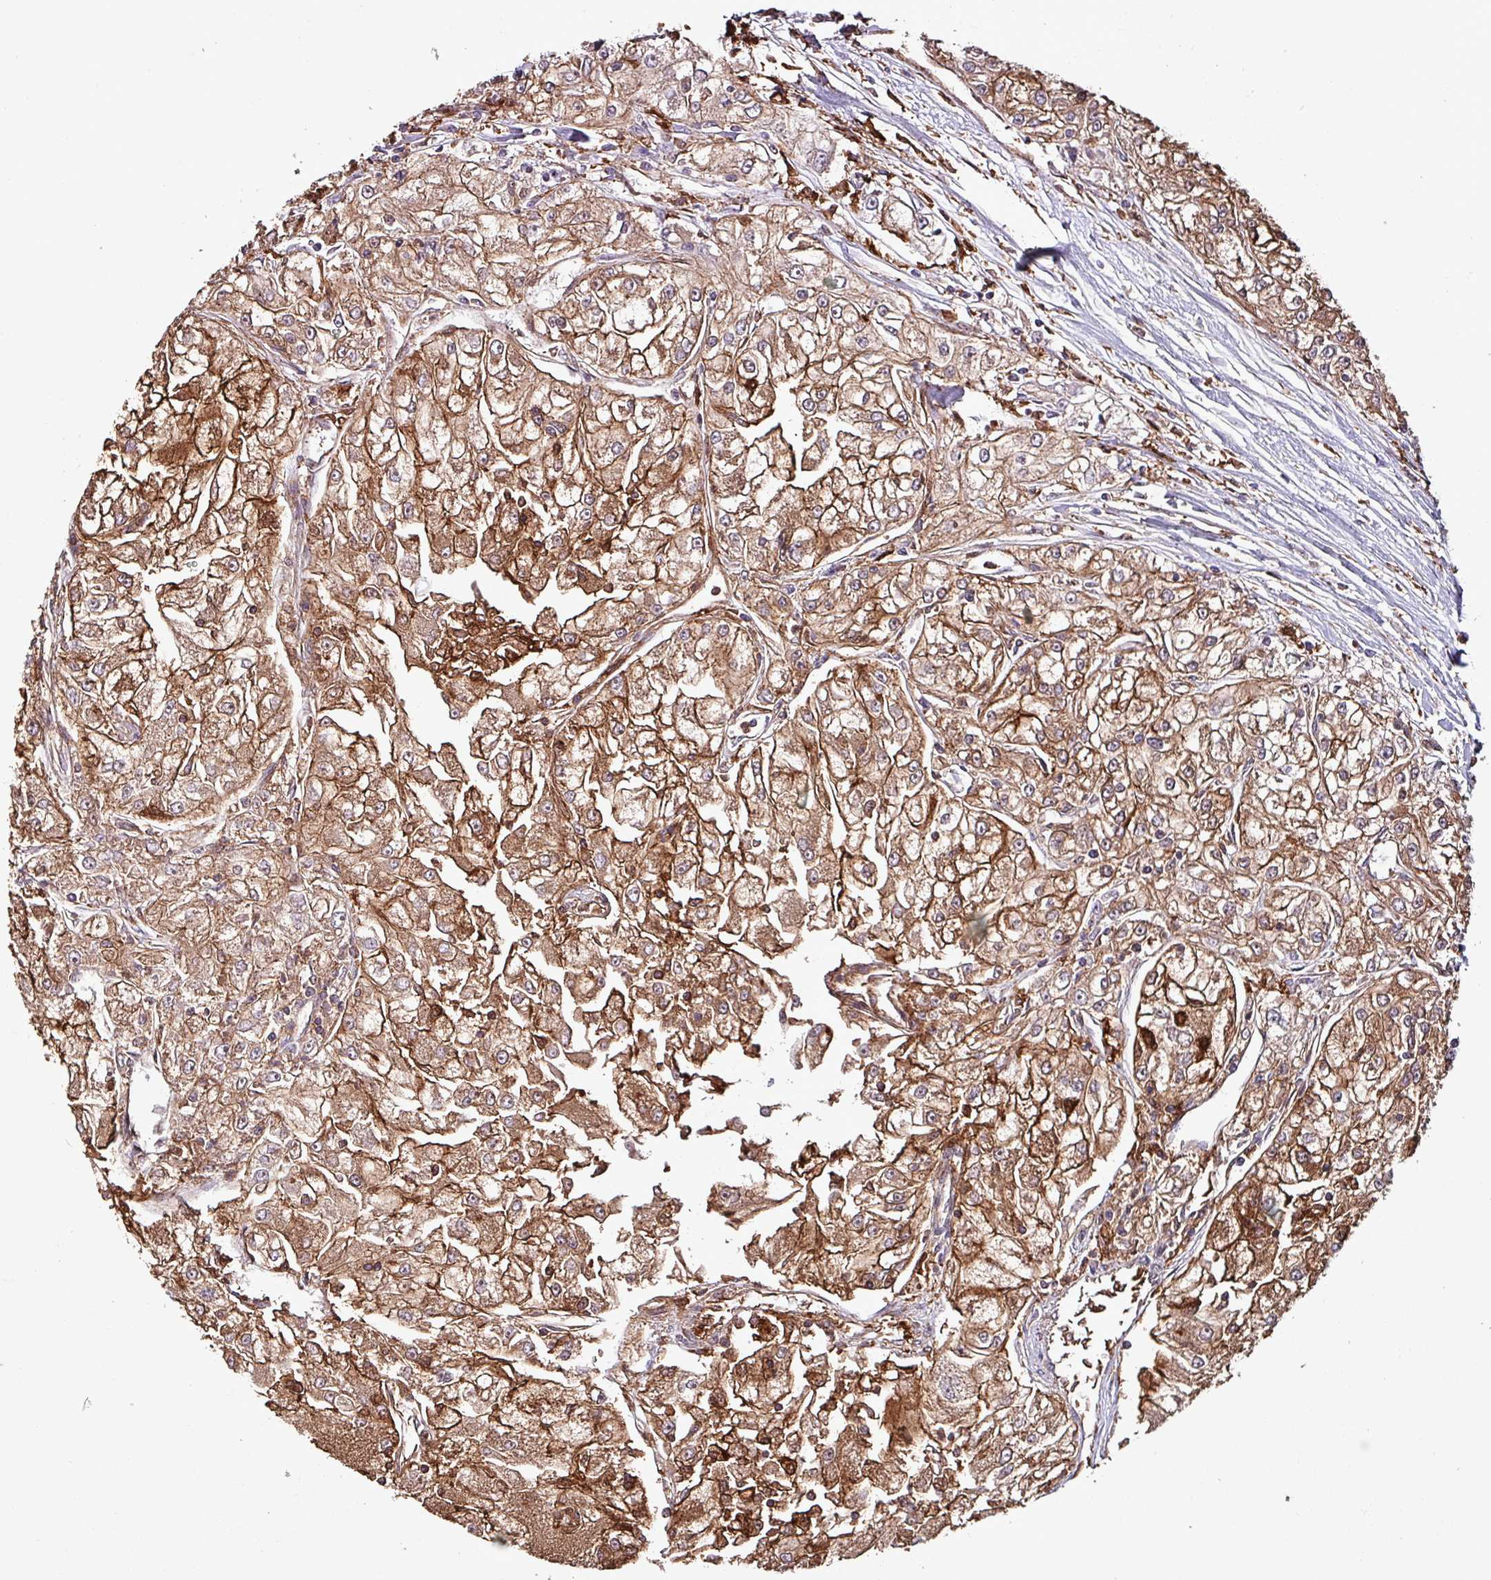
{"staining": {"intensity": "moderate", "quantity": ">75%", "location": "cytoplasmic/membranous"}, "tissue": "renal cancer", "cell_type": "Tumor cells", "image_type": "cancer", "snomed": [{"axis": "morphology", "description": "Adenocarcinoma, NOS"}, {"axis": "topography", "description": "Kidney"}], "caption": "A brown stain highlights moderate cytoplasmic/membranous positivity of a protein in renal cancer (adenocarcinoma) tumor cells. The protein of interest is shown in brown color, while the nuclei are stained blue.", "gene": "SCIN", "patient": {"sex": "female", "age": 72}}